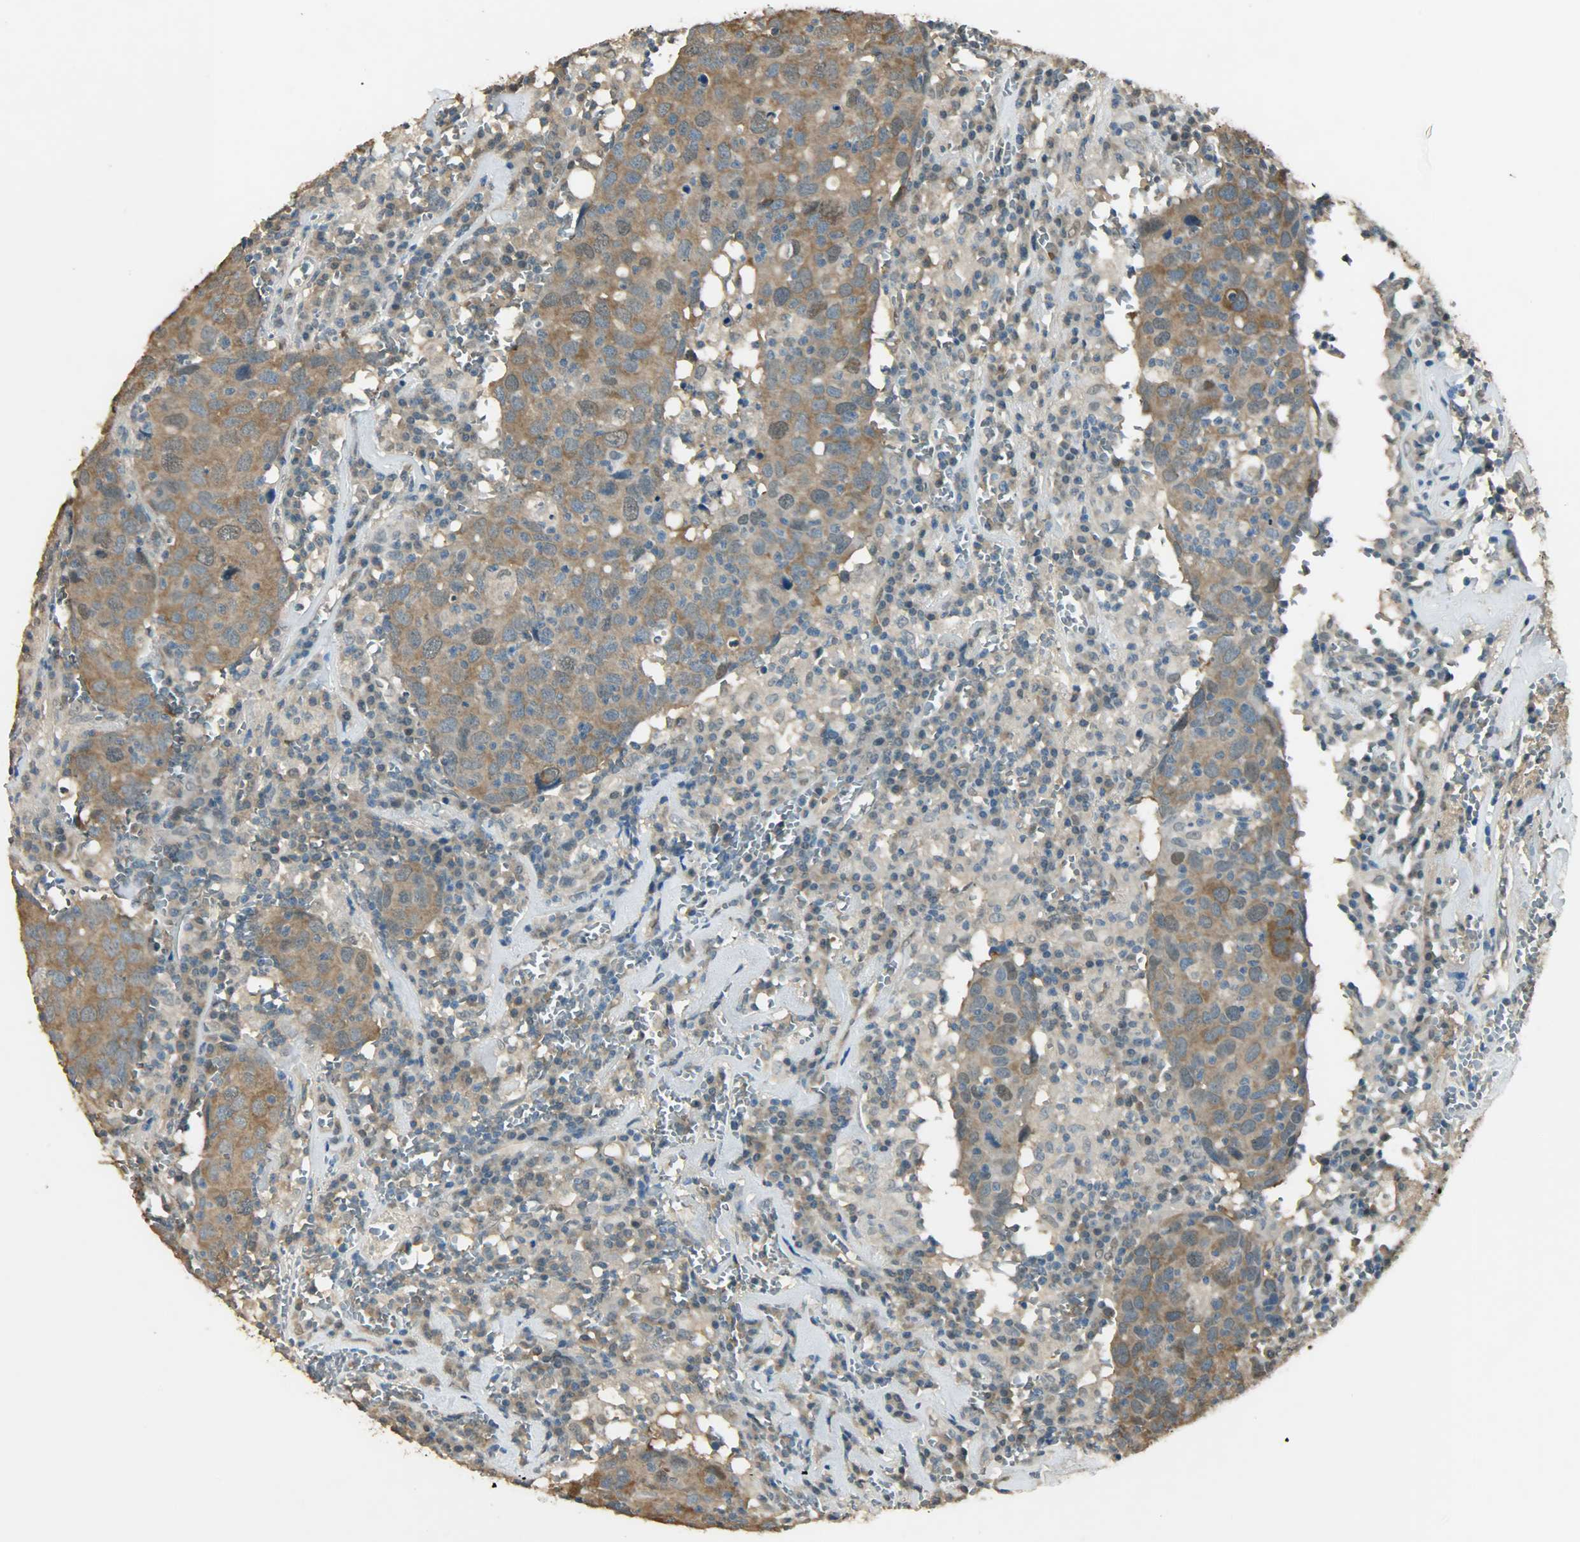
{"staining": {"intensity": "moderate", "quantity": "25%-75%", "location": "cytoplasmic/membranous"}, "tissue": "head and neck cancer", "cell_type": "Tumor cells", "image_type": "cancer", "snomed": [{"axis": "morphology", "description": "Adenocarcinoma, NOS"}, {"axis": "topography", "description": "Salivary gland"}, {"axis": "topography", "description": "Head-Neck"}], "caption": "DAB (3,3'-diaminobenzidine) immunohistochemical staining of head and neck cancer (adenocarcinoma) exhibits moderate cytoplasmic/membranous protein expression in approximately 25%-75% of tumor cells. (IHC, brightfield microscopy, high magnification).", "gene": "PRMT5", "patient": {"sex": "female", "age": 65}}